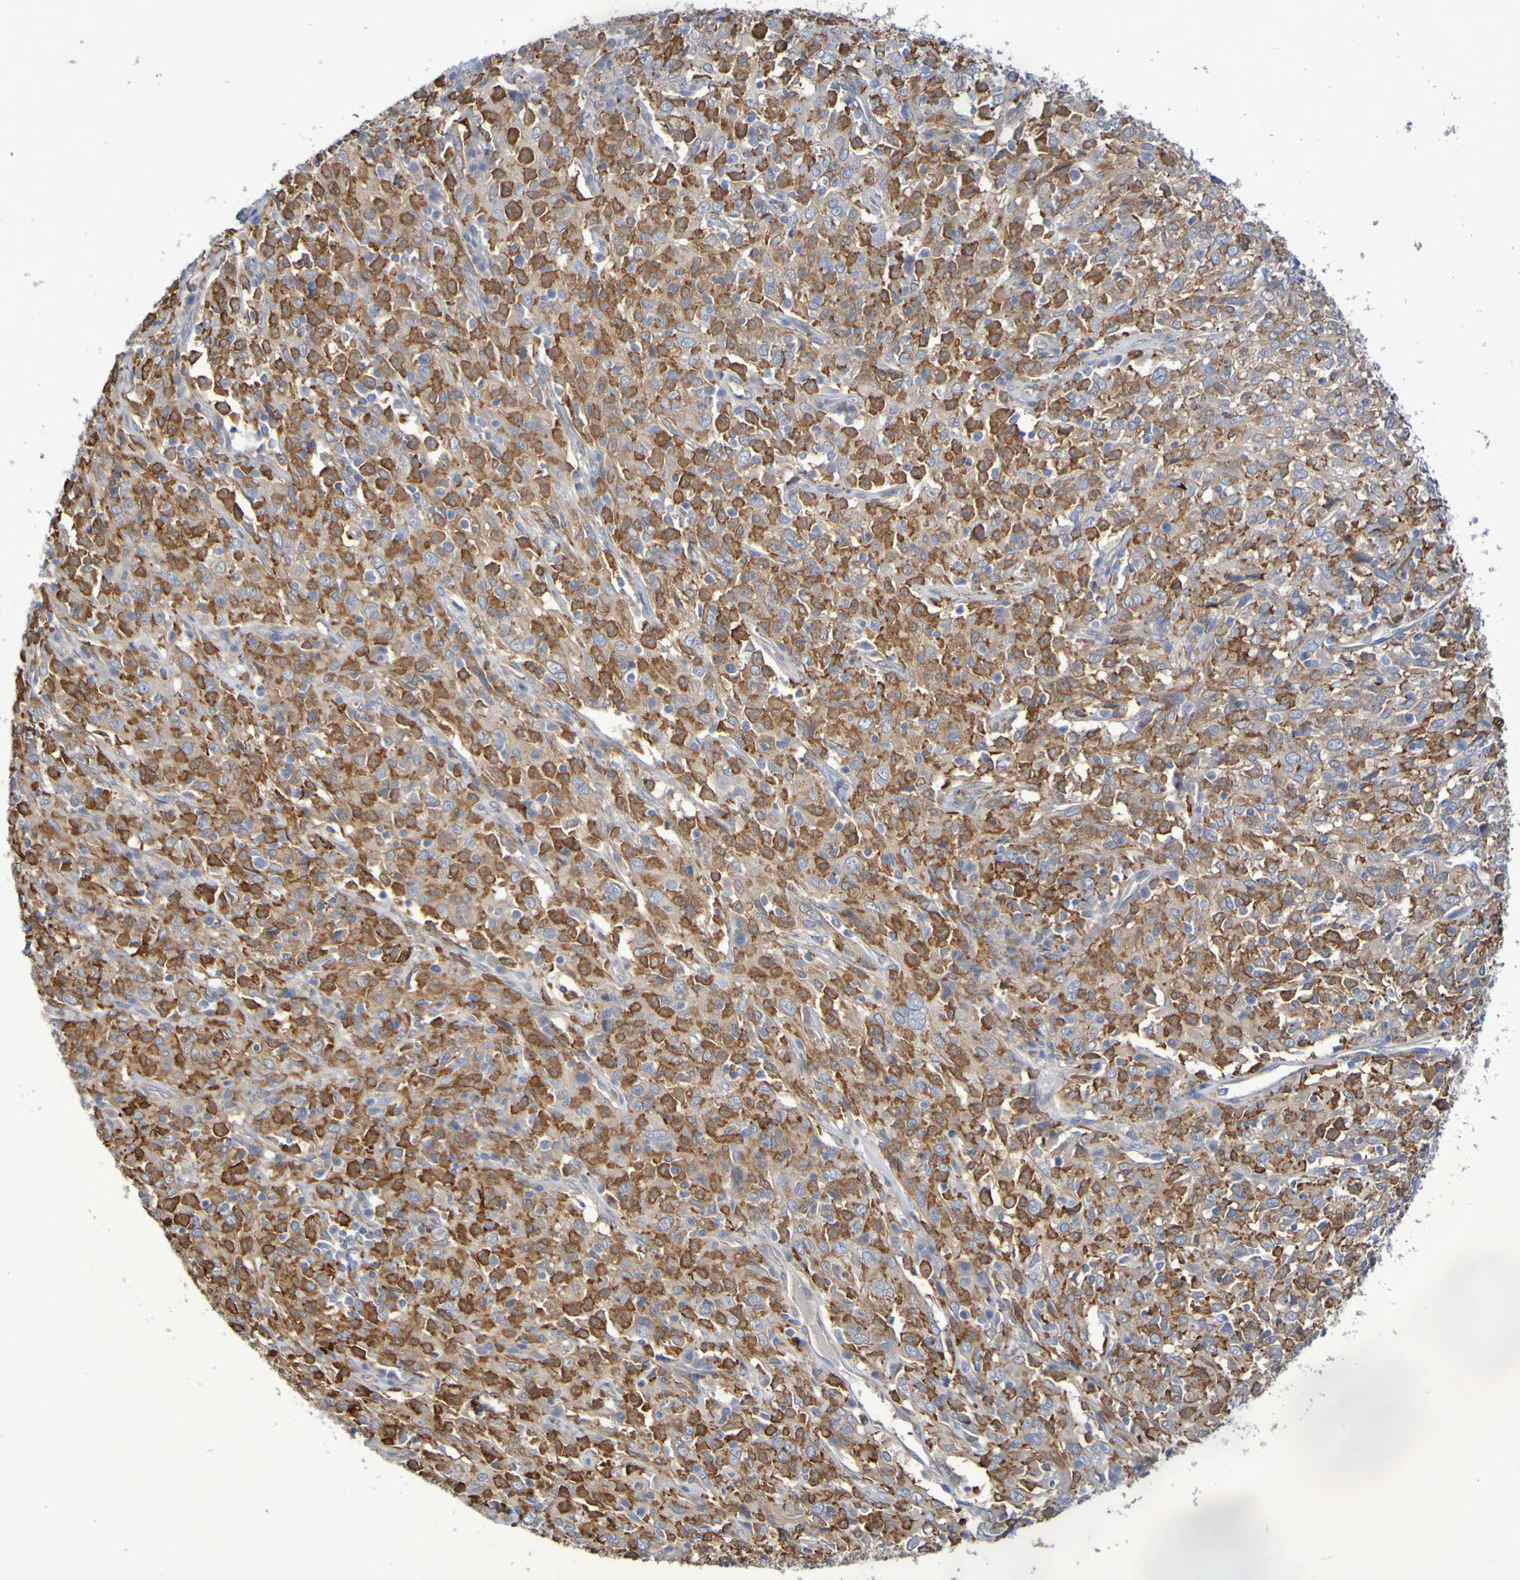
{"staining": {"intensity": "moderate", "quantity": ">75%", "location": "cytoplasmic/membranous"}, "tissue": "cervical cancer", "cell_type": "Tumor cells", "image_type": "cancer", "snomed": [{"axis": "morphology", "description": "Squamous cell carcinoma, NOS"}, {"axis": "topography", "description": "Cervix"}], "caption": "This histopathology image reveals immunohistochemistry (IHC) staining of cervical squamous cell carcinoma, with medium moderate cytoplasmic/membranous positivity in about >75% of tumor cells.", "gene": "SCRG1", "patient": {"sex": "female", "age": 46}}